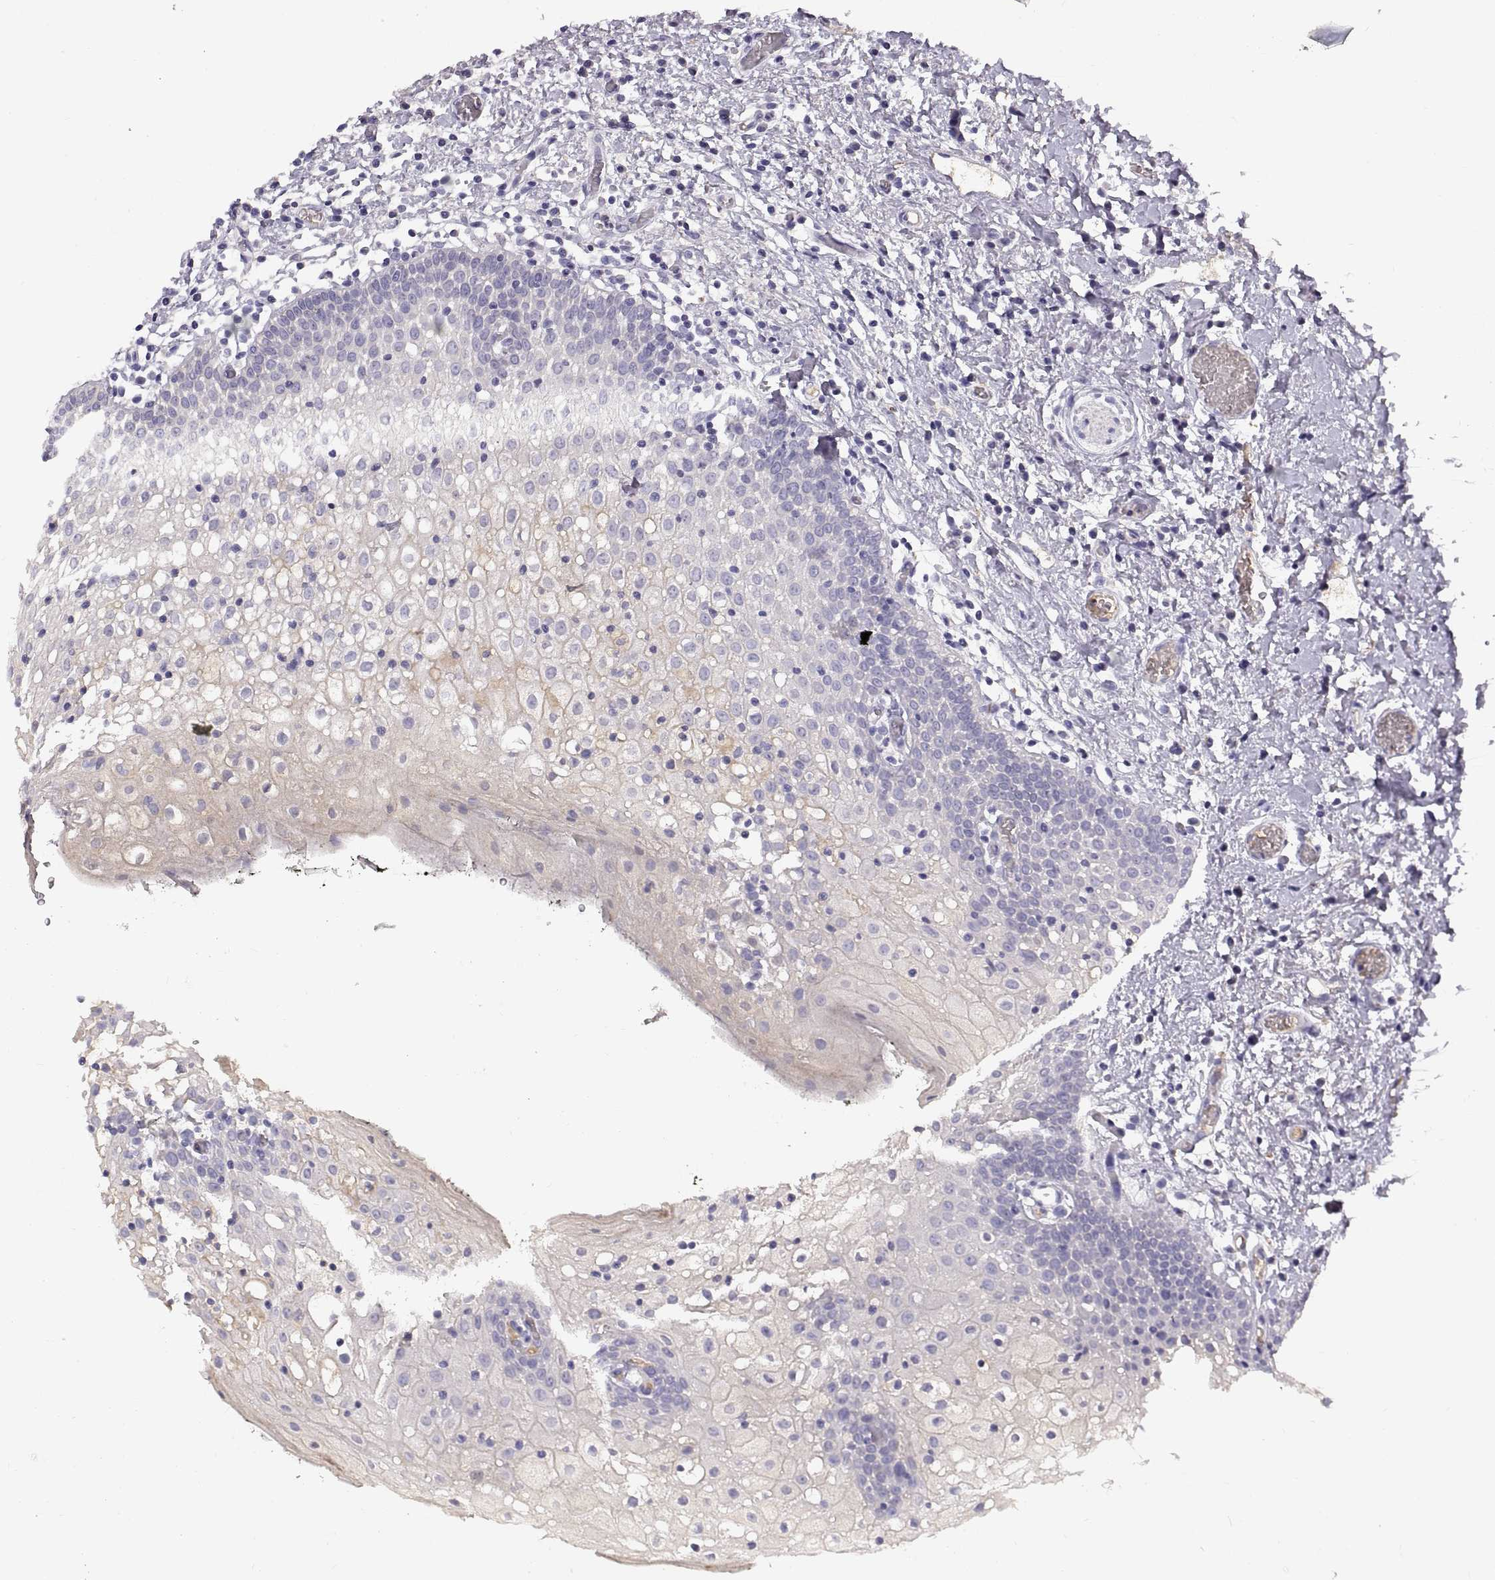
{"staining": {"intensity": "negative", "quantity": "none", "location": "none"}, "tissue": "oral mucosa", "cell_type": "Squamous epithelial cells", "image_type": "normal", "snomed": [{"axis": "morphology", "description": "Normal tissue, NOS"}, {"axis": "morphology", "description": "Squamous cell carcinoma, NOS"}, {"axis": "topography", "description": "Oral tissue"}, {"axis": "topography", "description": "Head-Neck"}], "caption": "Immunohistochemistry of normal human oral mucosa demonstrates no expression in squamous epithelial cells.", "gene": "ADAM32", "patient": {"sex": "male", "age": 69}}